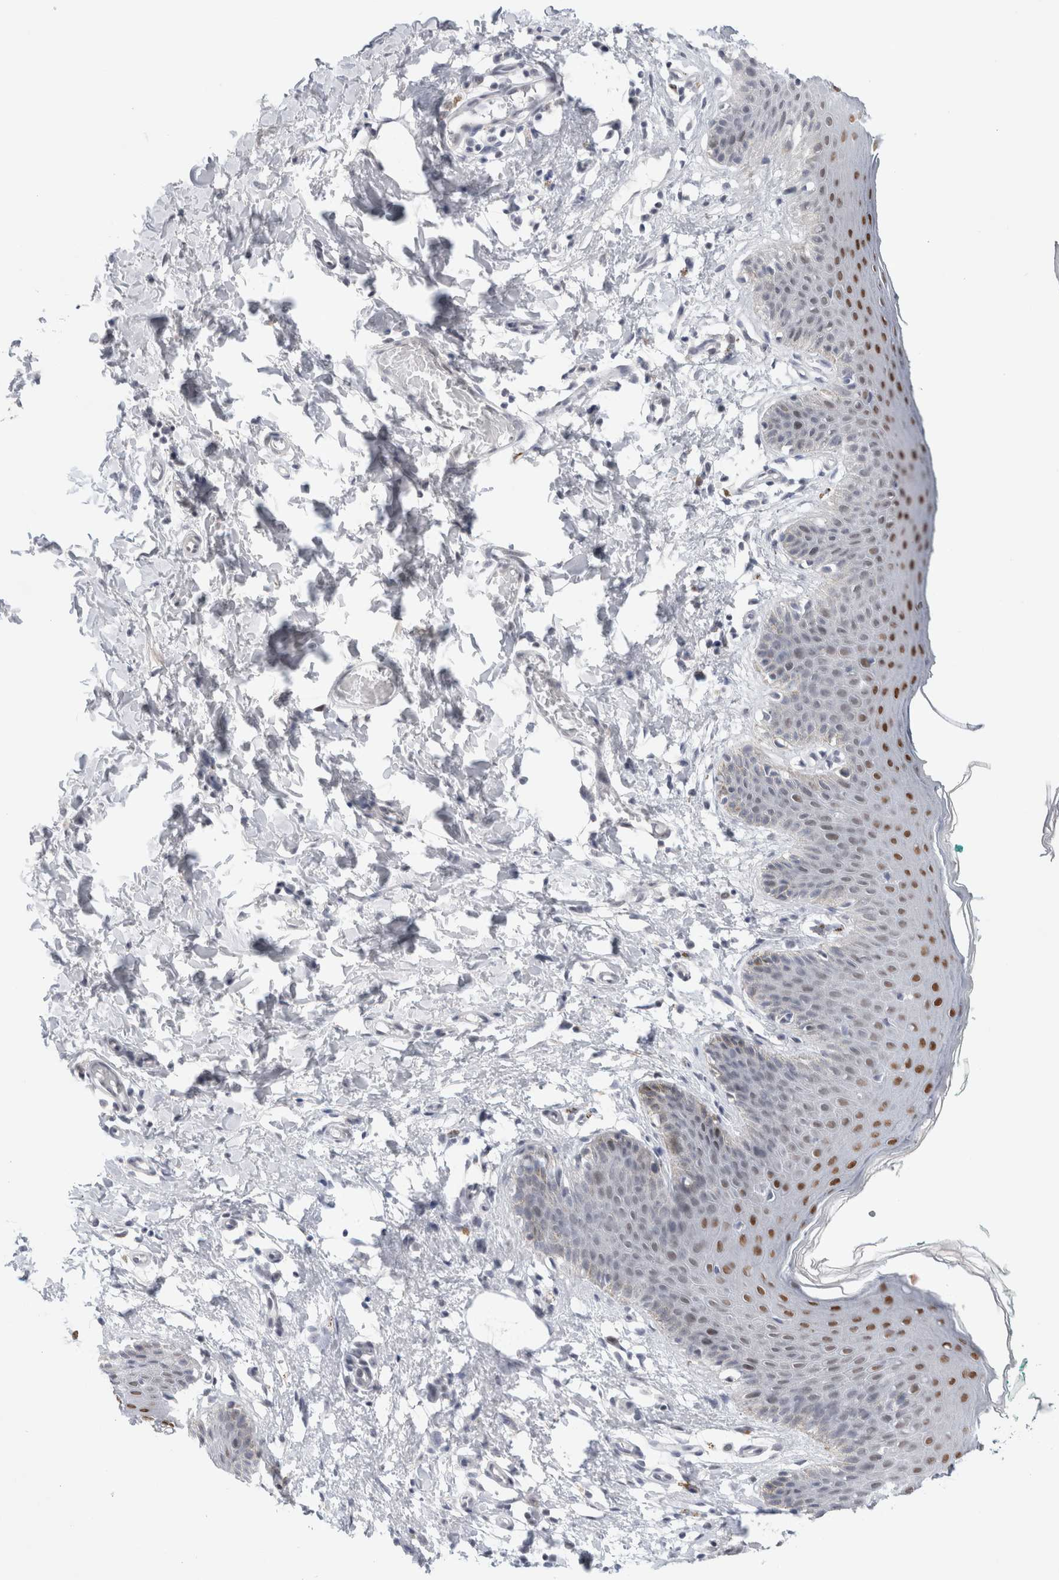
{"staining": {"intensity": "strong", "quantity": "25%-75%", "location": "nuclear"}, "tissue": "skin", "cell_type": "Epidermal cells", "image_type": "normal", "snomed": [{"axis": "morphology", "description": "Normal tissue, NOS"}, {"axis": "topography", "description": "Vulva"}], "caption": "A high-resolution image shows immunohistochemistry (IHC) staining of benign skin, which shows strong nuclear staining in approximately 25%-75% of epidermal cells.", "gene": "KNL1", "patient": {"sex": "female", "age": 66}}